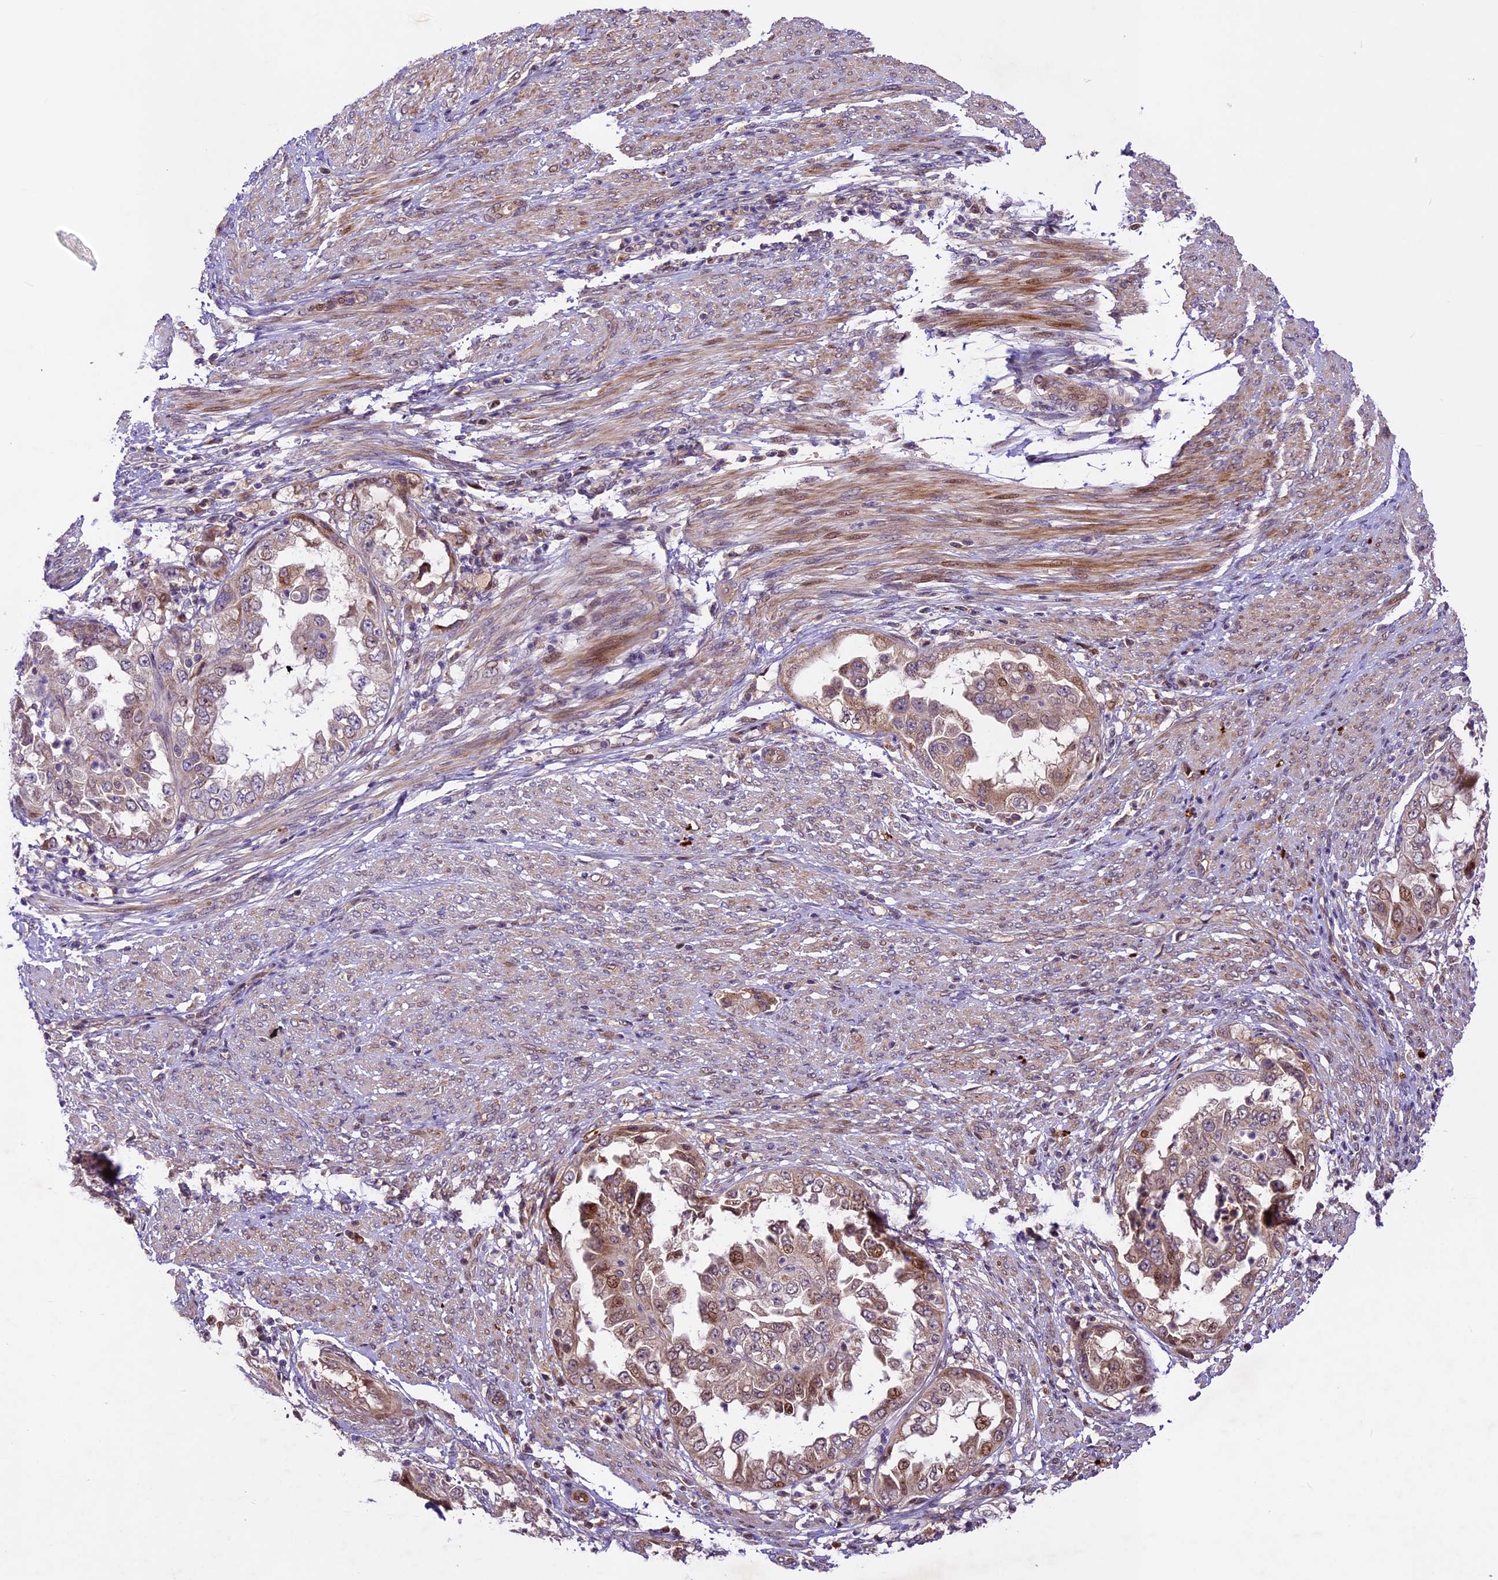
{"staining": {"intensity": "weak", "quantity": "25%-75%", "location": "cytoplasmic/membranous,nuclear"}, "tissue": "endometrial cancer", "cell_type": "Tumor cells", "image_type": "cancer", "snomed": [{"axis": "morphology", "description": "Adenocarcinoma, NOS"}, {"axis": "topography", "description": "Endometrium"}], "caption": "Adenocarcinoma (endometrial) was stained to show a protein in brown. There is low levels of weak cytoplasmic/membranous and nuclear positivity in approximately 25%-75% of tumor cells.", "gene": "CCSER1", "patient": {"sex": "female", "age": 85}}